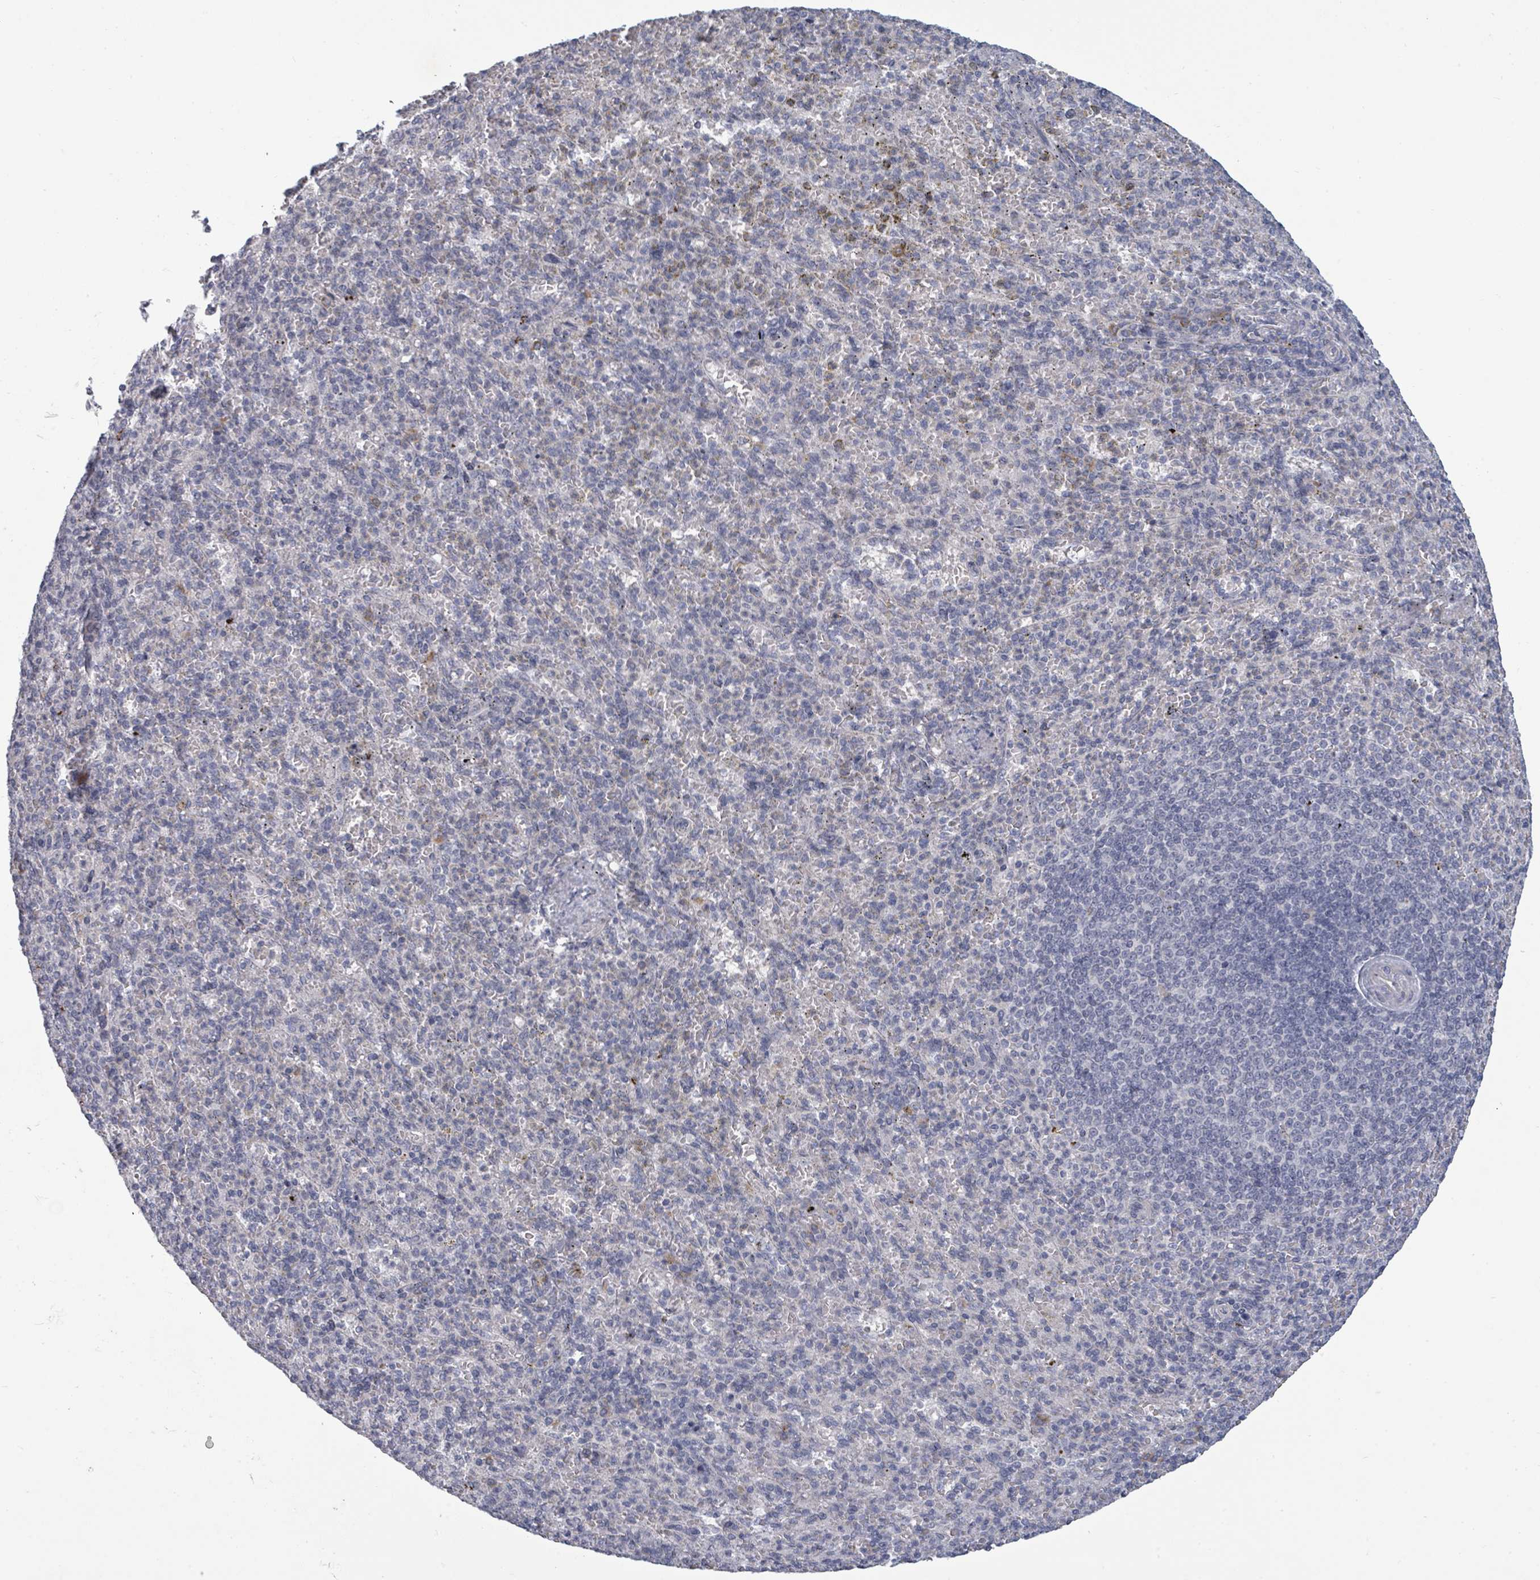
{"staining": {"intensity": "negative", "quantity": "none", "location": "none"}, "tissue": "spleen", "cell_type": "Cells in red pulp", "image_type": "normal", "snomed": [{"axis": "morphology", "description": "Normal tissue, NOS"}, {"axis": "topography", "description": "Spleen"}], "caption": "Immunohistochemistry of benign spleen demonstrates no staining in cells in red pulp. (Brightfield microscopy of DAB immunohistochemistry (IHC) at high magnification).", "gene": "ASB12", "patient": {"sex": "female", "age": 74}}